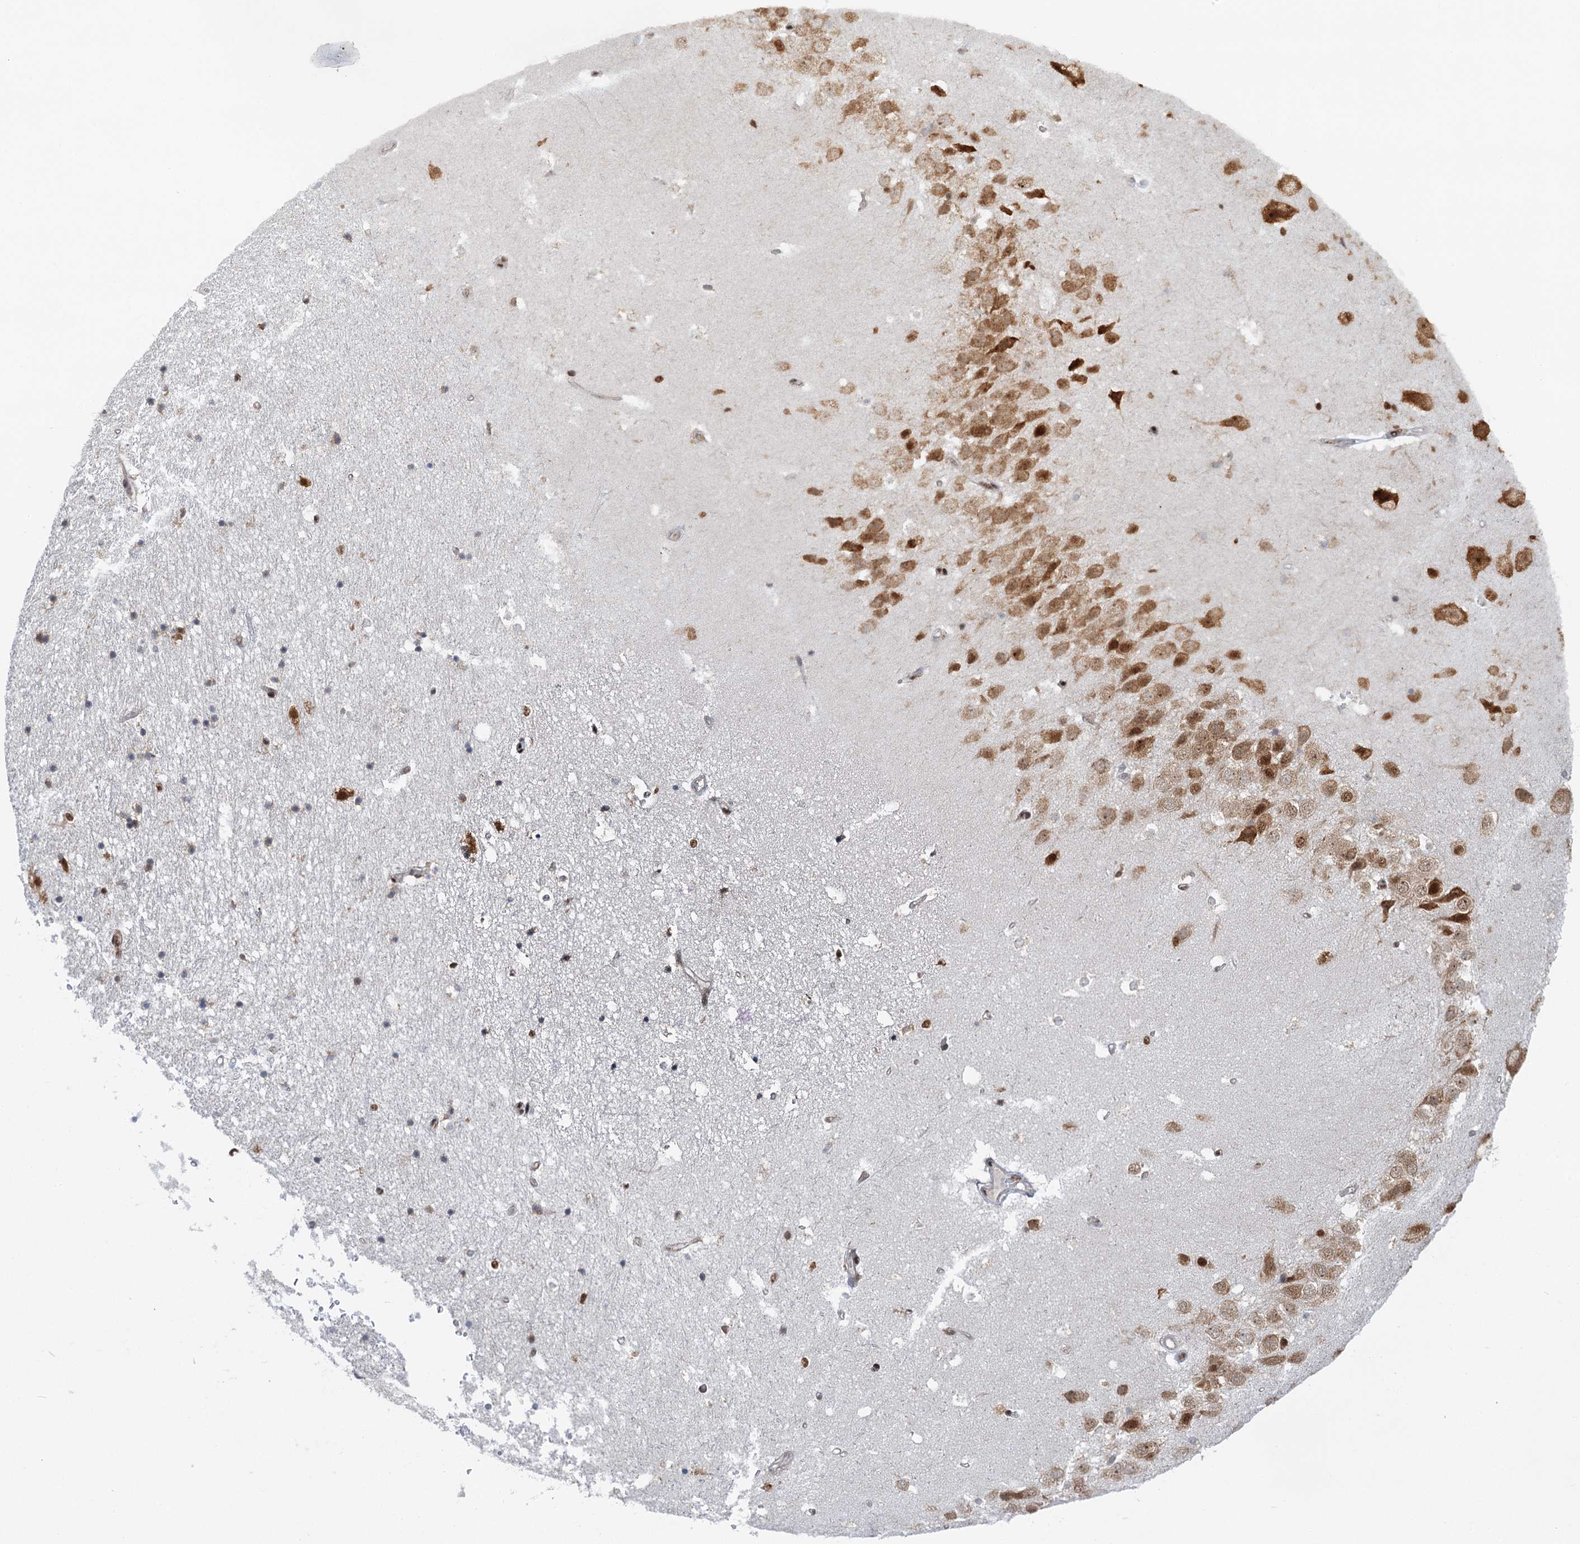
{"staining": {"intensity": "strong", "quantity": "<25%", "location": "cytoplasmic/membranous,nuclear"}, "tissue": "hippocampus", "cell_type": "Glial cells", "image_type": "normal", "snomed": [{"axis": "morphology", "description": "Normal tissue, NOS"}, {"axis": "topography", "description": "Hippocampus"}], "caption": "High-magnification brightfield microscopy of unremarkable hippocampus stained with DAB (brown) and counterstained with hematoxylin (blue). glial cells exhibit strong cytoplasmic/membranous,nuclear expression is identified in about<25% of cells. (DAB (3,3'-diaminobenzidine) = brown stain, brightfield microscopy at high magnification).", "gene": "GPATCH11", "patient": {"sex": "female", "age": 52}}